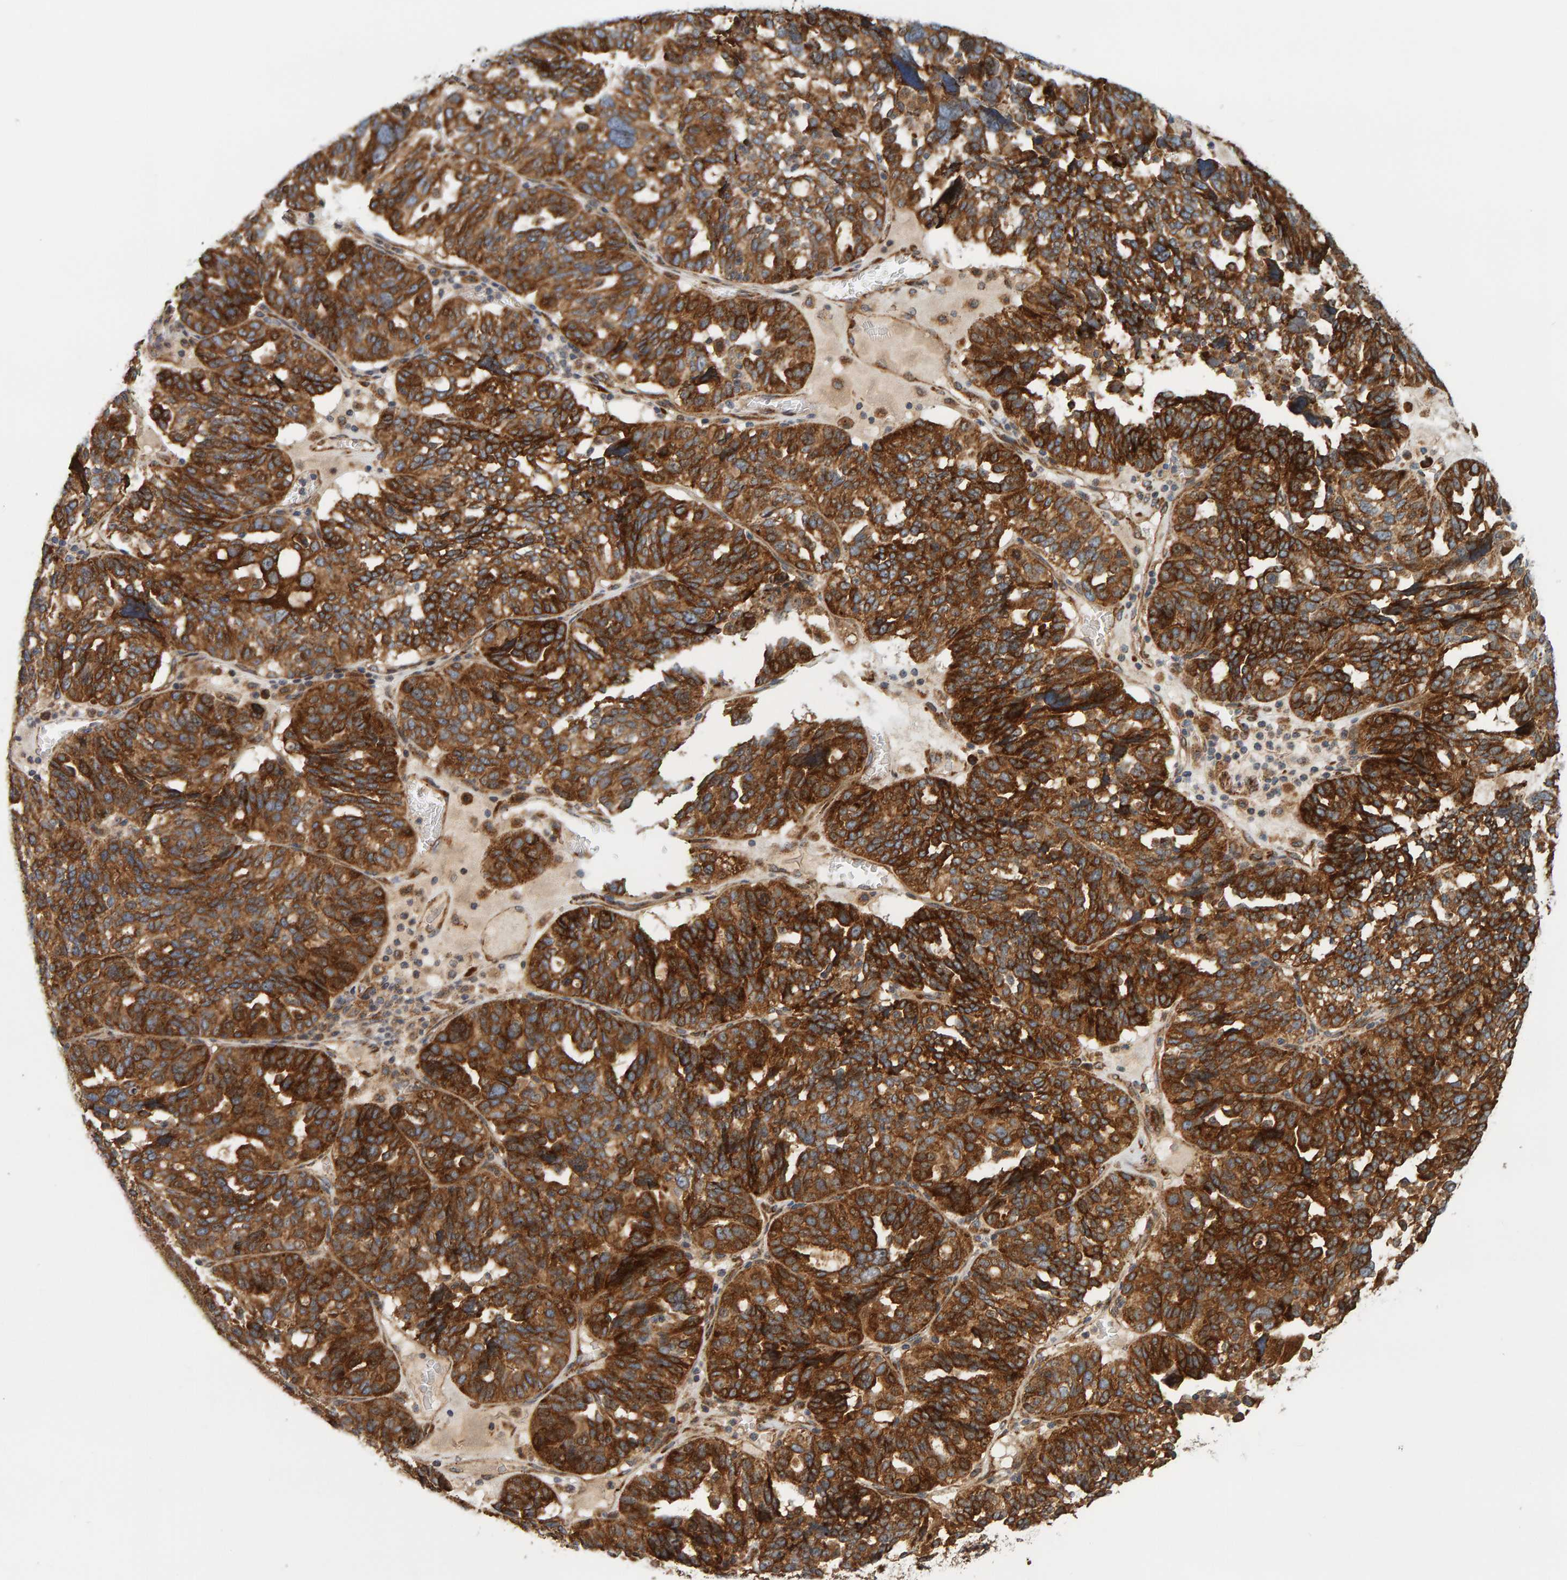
{"staining": {"intensity": "strong", "quantity": ">75%", "location": "cytoplasmic/membranous"}, "tissue": "ovarian cancer", "cell_type": "Tumor cells", "image_type": "cancer", "snomed": [{"axis": "morphology", "description": "Cystadenocarcinoma, serous, NOS"}, {"axis": "topography", "description": "Ovary"}], "caption": "Tumor cells reveal high levels of strong cytoplasmic/membranous expression in approximately >75% of cells in human ovarian serous cystadenocarcinoma. Nuclei are stained in blue.", "gene": "BAIAP2", "patient": {"sex": "female", "age": 59}}